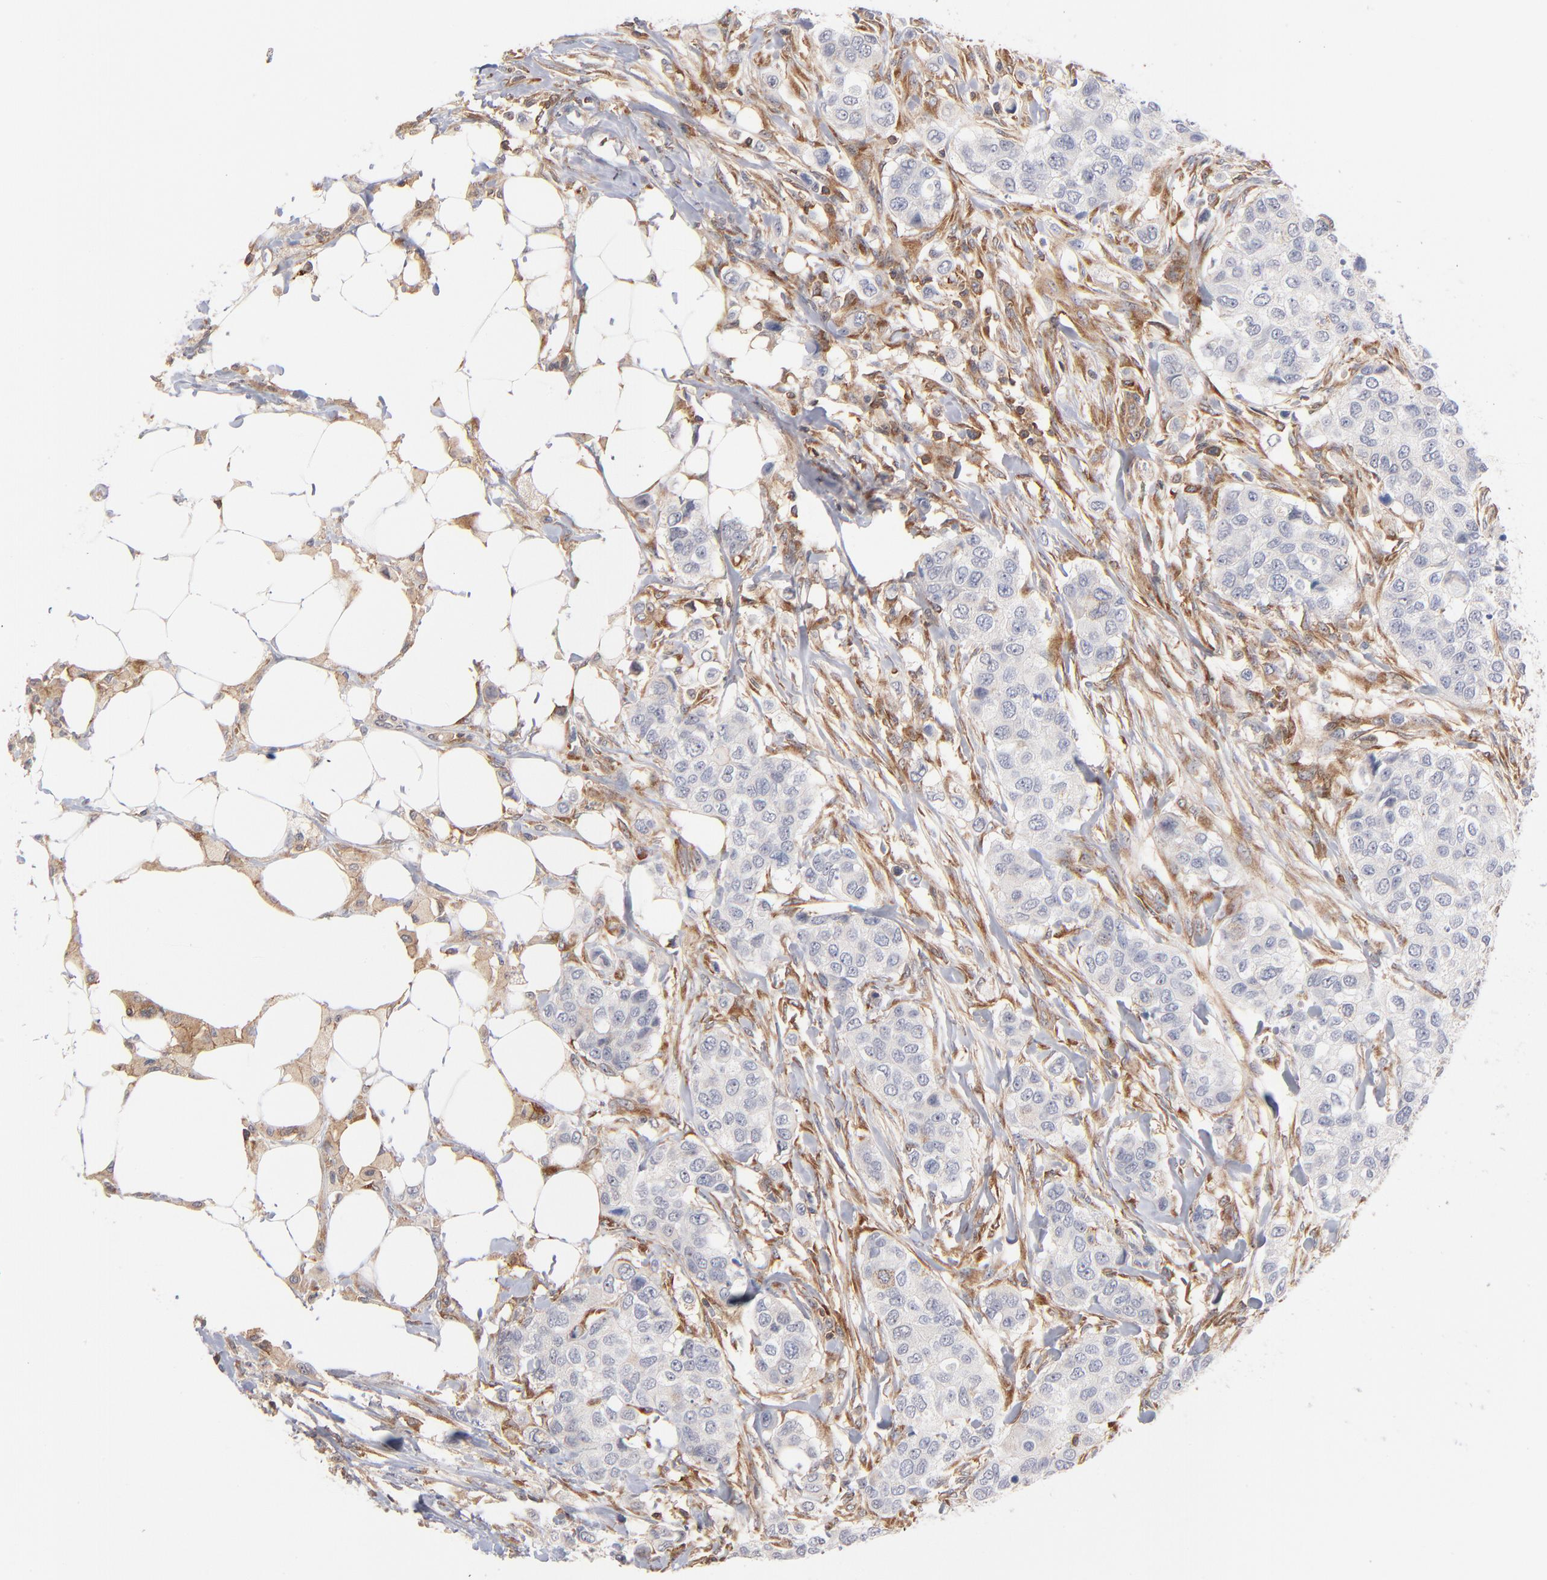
{"staining": {"intensity": "negative", "quantity": "none", "location": "none"}, "tissue": "breast cancer", "cell_type": "Tumor cells", "image_type": "cancer", "snomed": [{"axis": "morphology", "description": "Normal tissue, NOS"}, {"axis": "morphology", "description": "Duct carcinoma"}, {"axis": "topography", "description": "Breast"}], "caption": "There is no significant staining in tumor cells of breast intraductal carcinoma.", "gene": "WIPF1", "patient": {"sex": "female", "age": 49}}